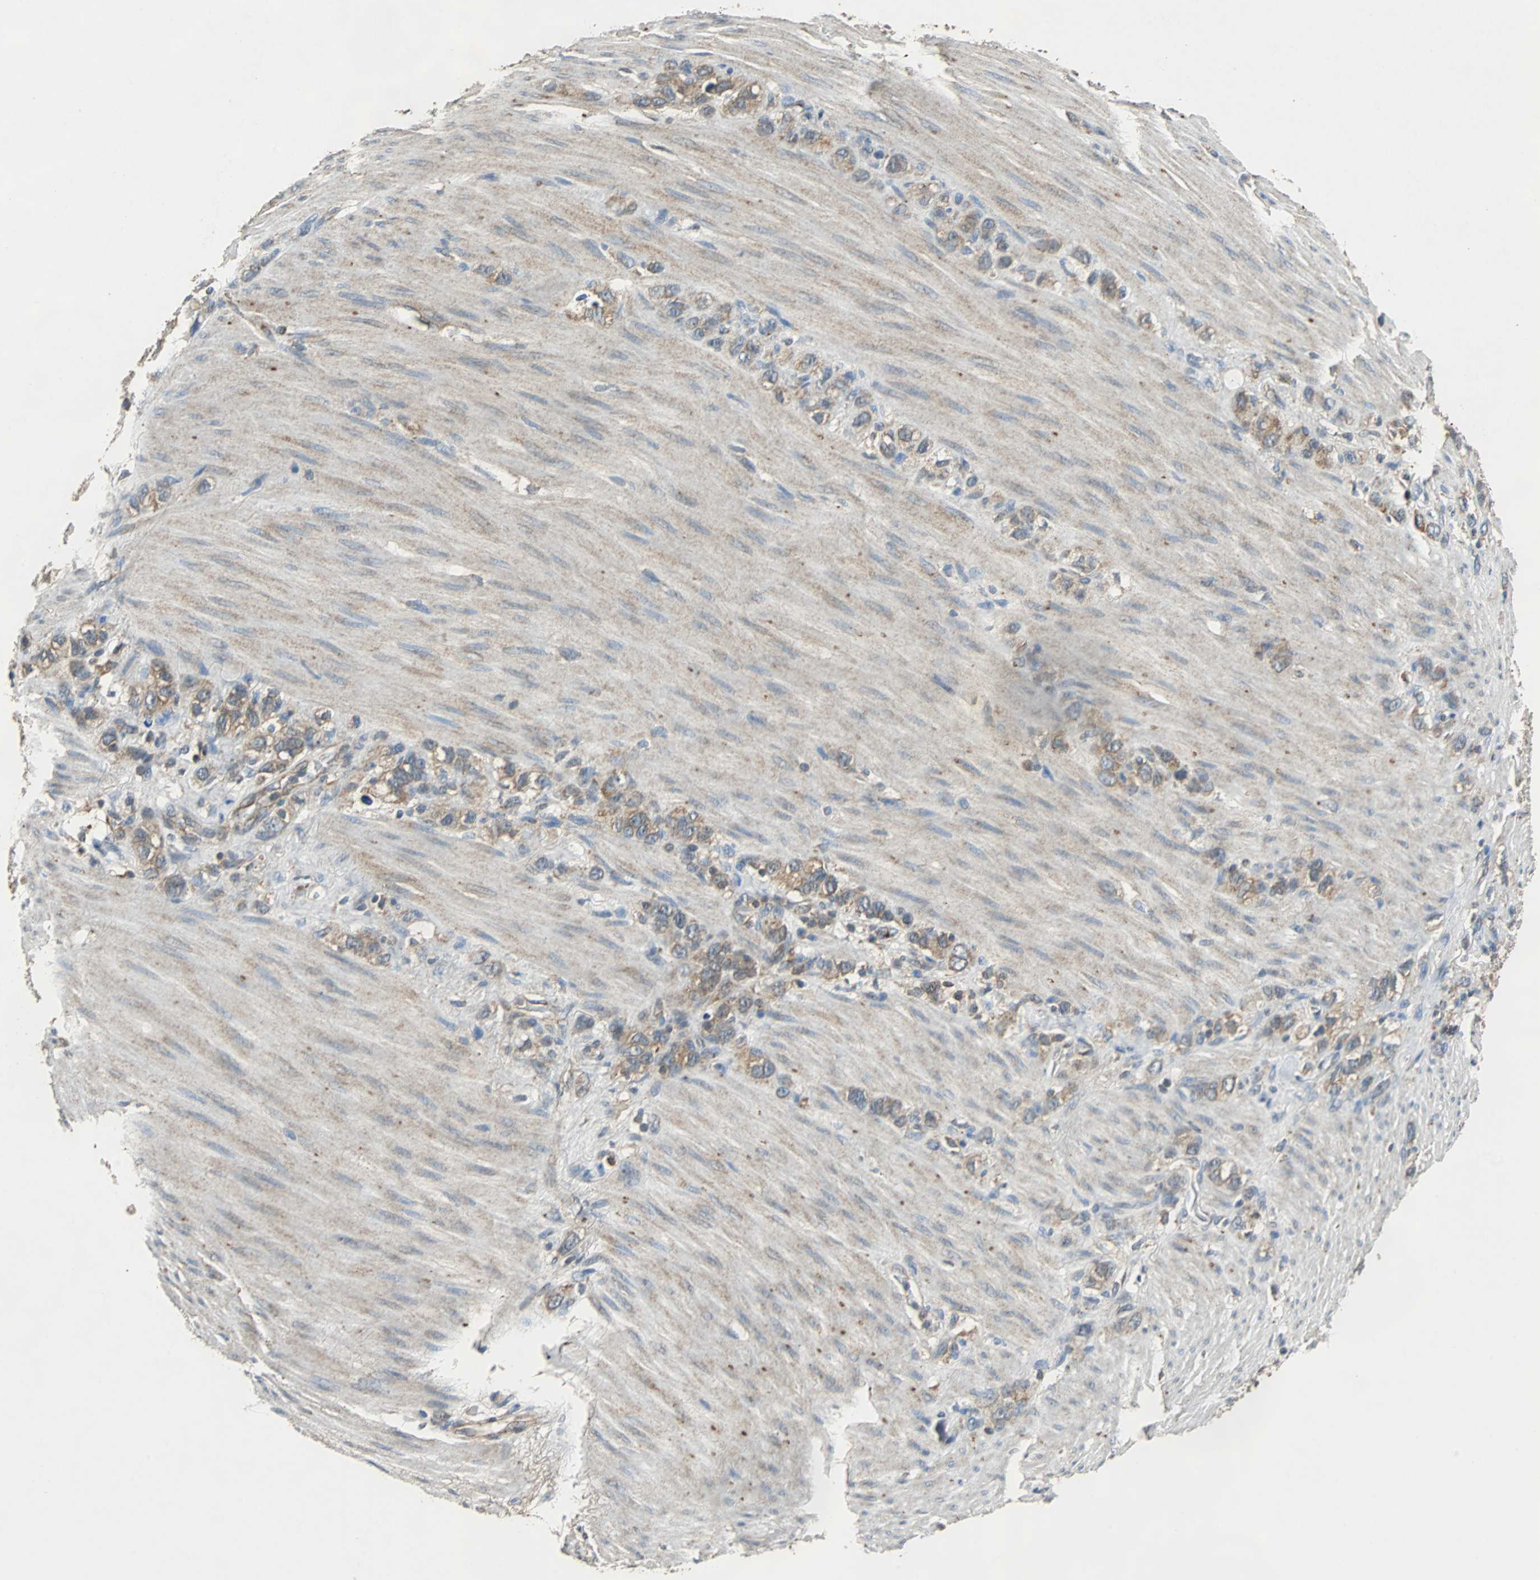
{"staining": {"intensity": "moderate", "quantity": "25%-75%", "location": "cytoplasmic/membranous"}, "tissue": "stomach cancer", "cell_type": "Tumor cells", "image_type": "cancer", "snomed": [{"axis": "morphology", "description": "Normal tissue, NOS"}, {"axis": "morphology", "description": "Adenocarcinoma, NOS"}, {"axis": "morphology", "description": "Adenocarcinoma, High grade"}, {"axis": "topography", "description": "Stomach, upper"}, {"axis": "topography", "description": "Stomach"}], "caption": "Immunohistochemistry (DAB (3,3'-diaminobenzidine)) staining of human stomach cancer exhibits moderate cytoplasmic/membranous protein positivity in approximately 25%-75% of tumor cells.", "gene": "VBP1", "patient": {"sex": "female", "age": 65}}